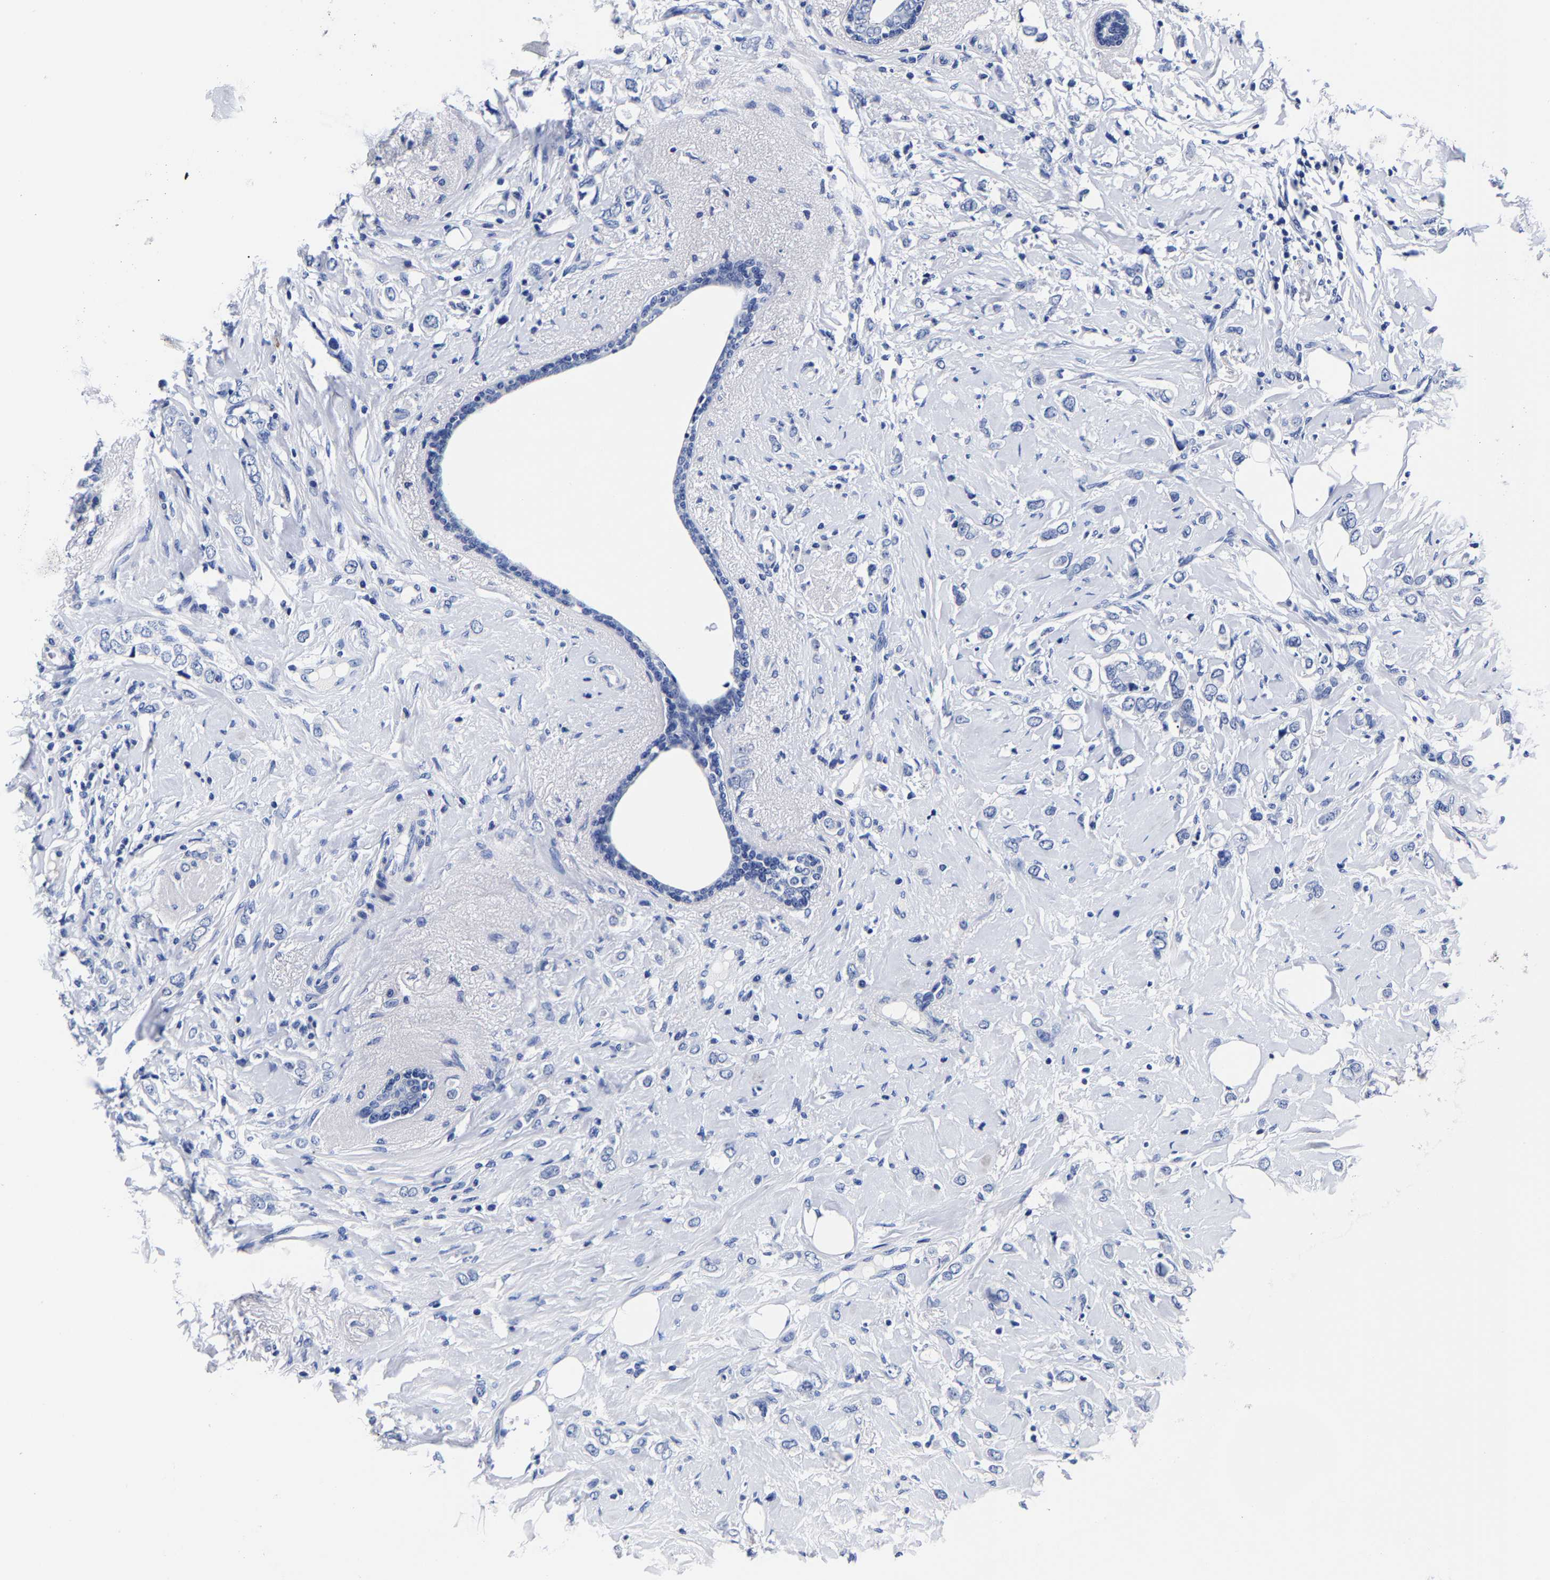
{"staining": {"intensity": "negative", "quantity": "none", "location": "none"}, "tissue": "breast cancer", "cell_type": "Tumor cells", "image_type": "cancer", "snomed": [{"axis": "morphology", "description": "Normal tissue, NOS"}, {"axis": "morphology", "description": "Lobular carcinoma"}, {"axis": "topography", "description": "Breast"}], "caption": "High power microscopy histopathology image of an IHC micrograph of lobular carcinoma (breast), revealing no significant staining in tumor cells.", "gene": "CPA2", "patient": {"sex": "female", "age": 47}}